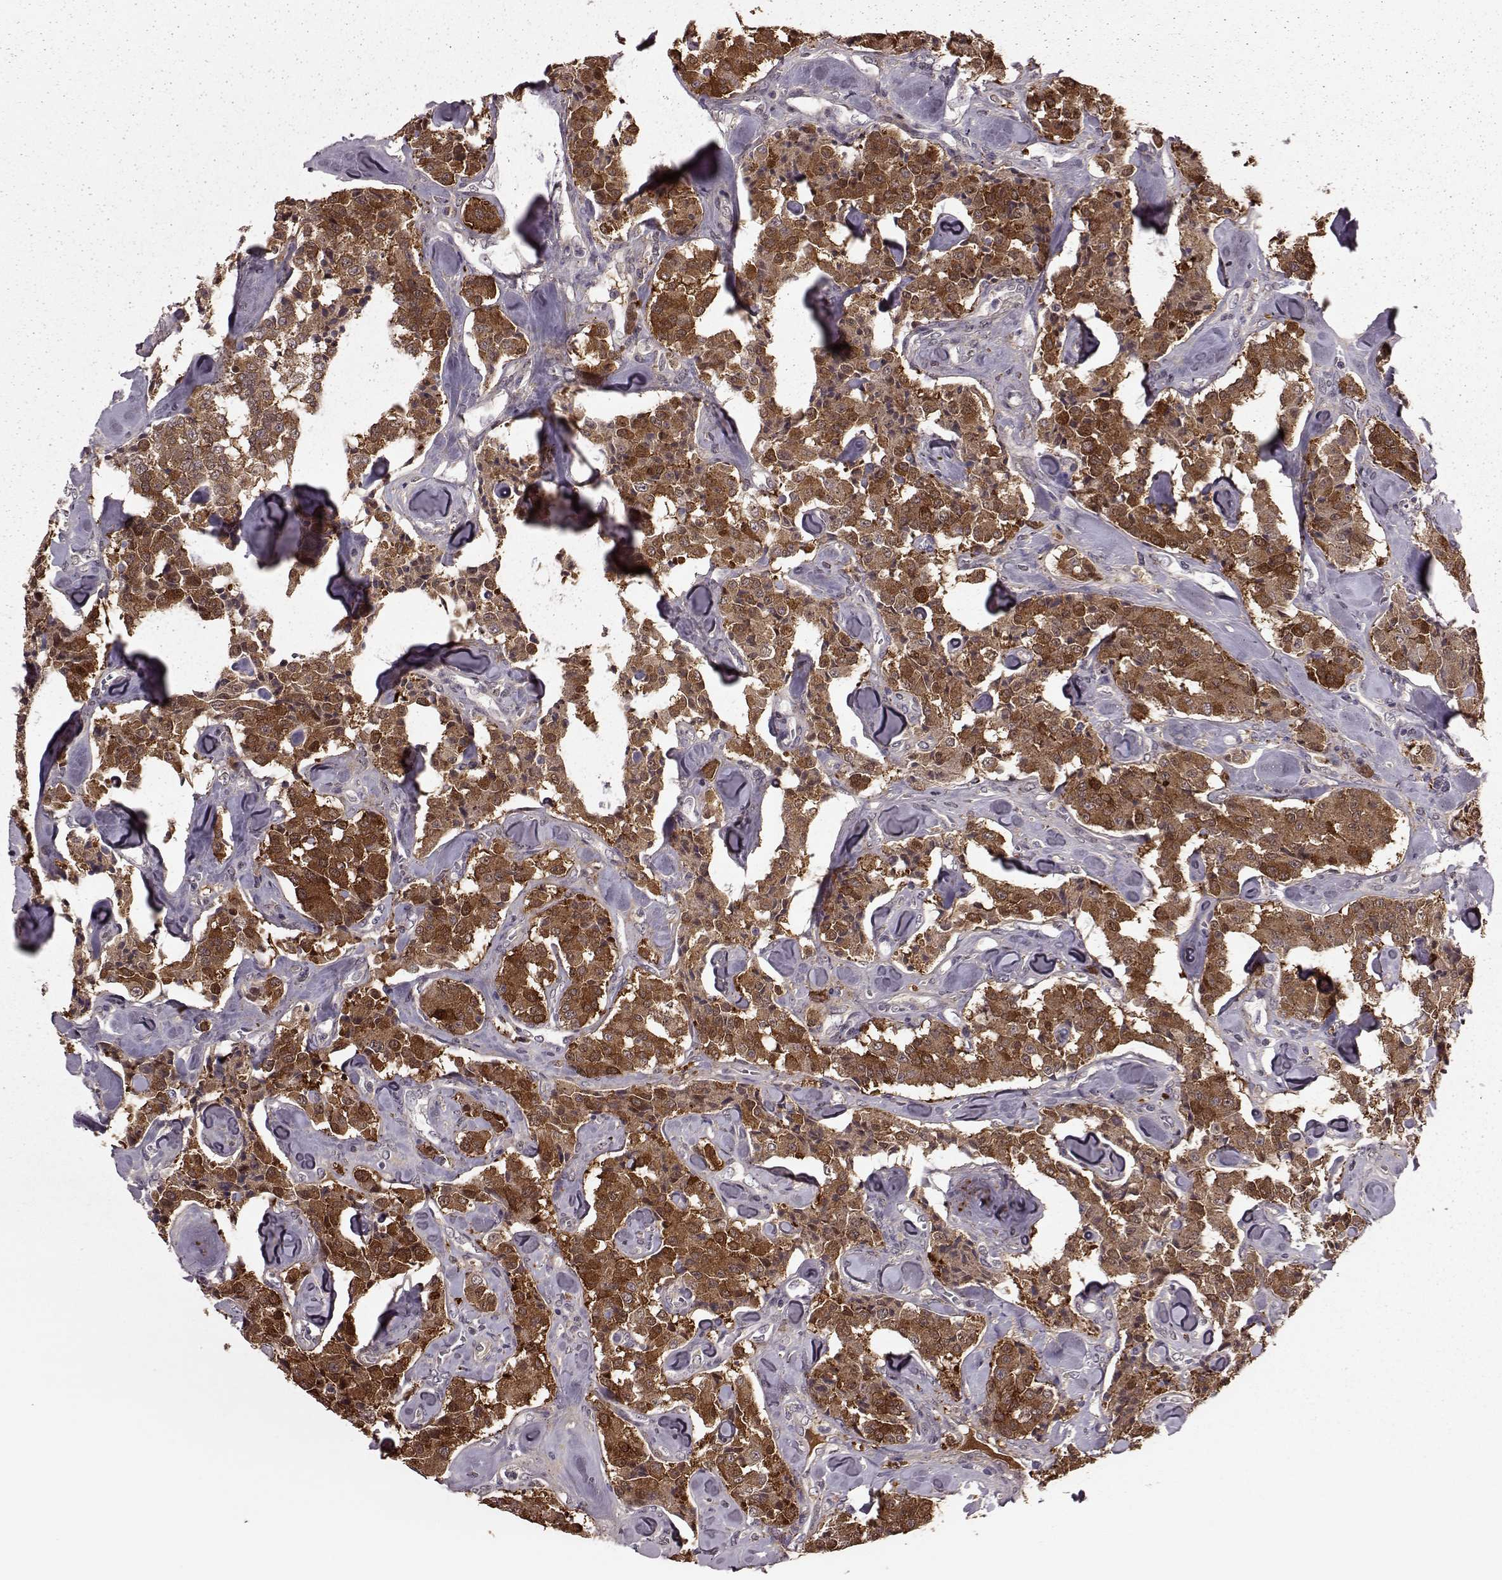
{"staining": {"intensity": "strong", "quantity": "25%-75%", "location": "cytoplasmic/membranous"}, "tissue": "carcinoid", "cell_type": "Tumor cells", "image_type": "cancer", "snomed": [{"axis": "morphology", "description": "Carcinoid, malignant, NOS"}, {"axis": "topography", "description": "Pancreas"}], "caption": "Immunohistochemical staining of malignant carcinoid exhibits high levels of strong cytoplasmic/membranous protein positivity in about 25%-75% of tumor cells.", "gene": "FNIP2", "patient": {"sex": "male", "age": 41}}